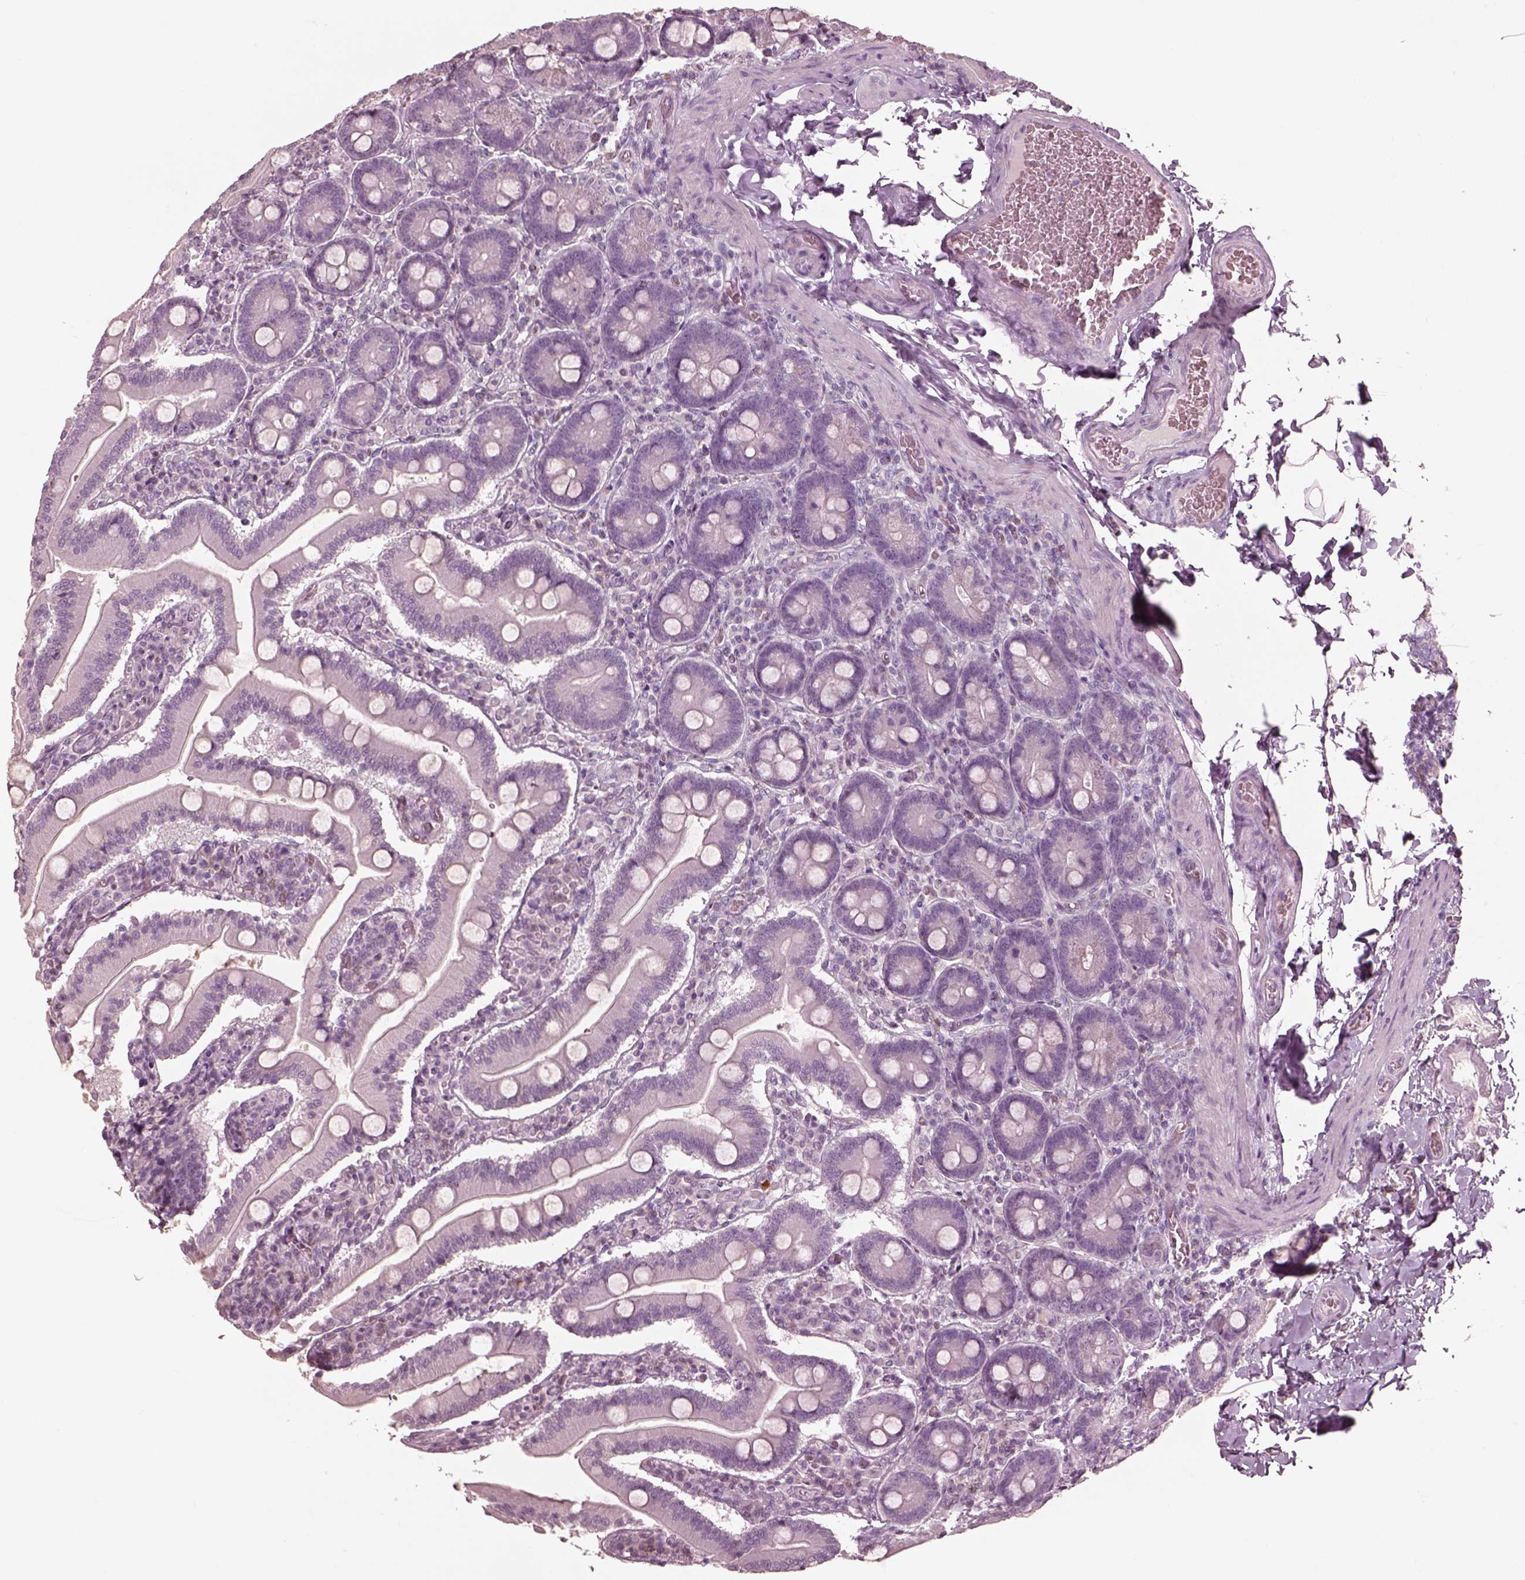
{"staining": {"intensity": "negative", "quantity": "none", "location": "none"}, "tissue": "small intestine", "cell_type": "Glandular cells", "image_type": "normal", "snomed": [{"axis": "morphology", "description": "Normal tissue, NOS"}, {"axis": "topography", "description": "Small intestine"}], "caption": "This is a histopathology image of immunohistochemistry (IHC) staining of benign small intestine, which shows no positivity in glandular cells.", "gene": "PDCD1", "patient": {"sex": "male", "age": 37}}